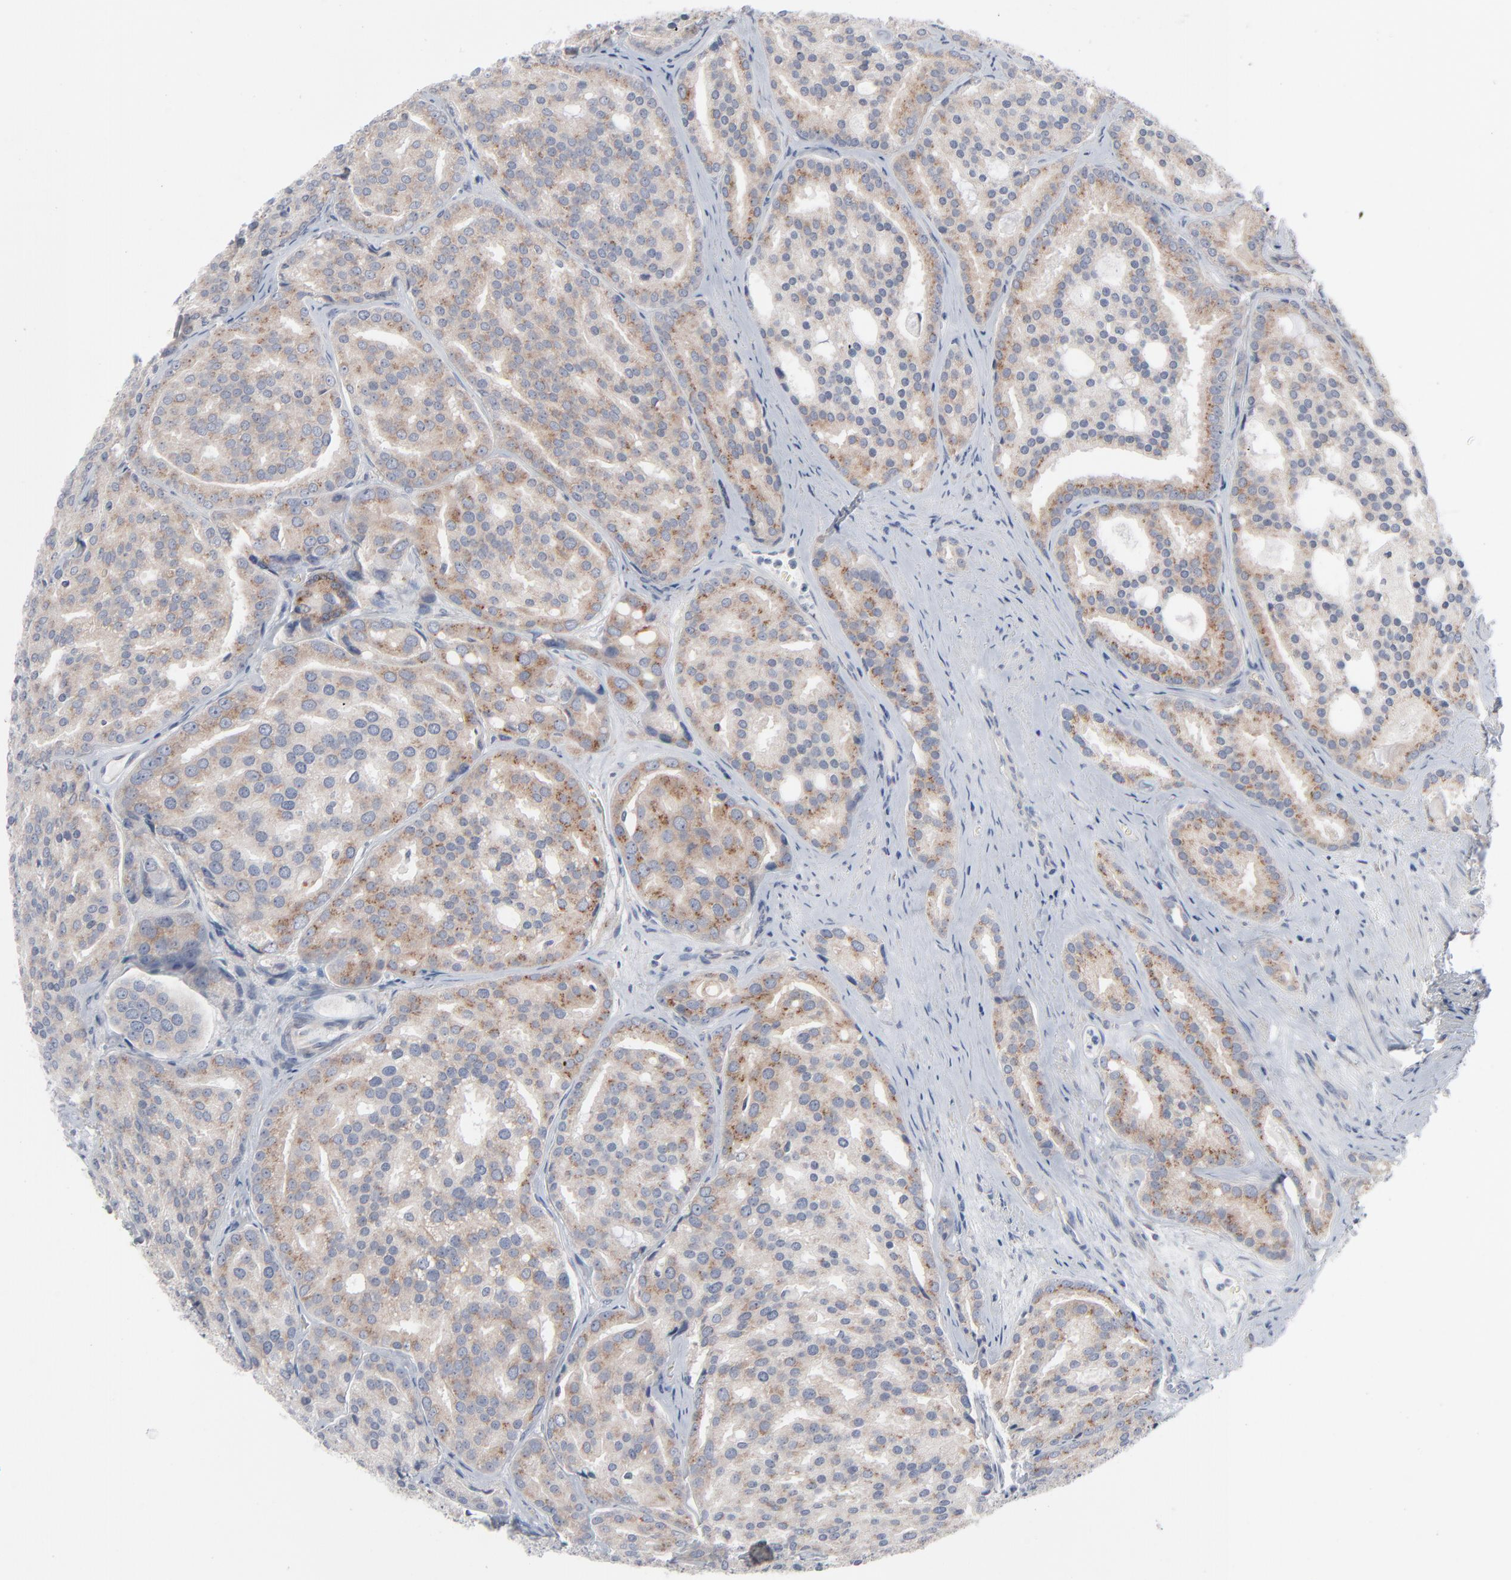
{"staining": {"intensity": "weak", "quantity": ">75%", "location": "cytoplasmic/membranous"}, "tissue": "prostate cancer", "cell_type": "Tumor cells", "image_type": "cancer", "snomed": [{"axis": "morphology", "description": "Adenocarcinoma, High grade"}, {"axis": "topography", "description": "Prostate"}], "caption": "High-grade adenocarcinoma (prostate) stained with DAB immunohistochemistry (IHC) reveals low levels of weak cytoplasmic/membranous expression in approximately >75% of tumor cells.", "gene": "KDSR", "patient": {"sex": "male", "age": 64}}